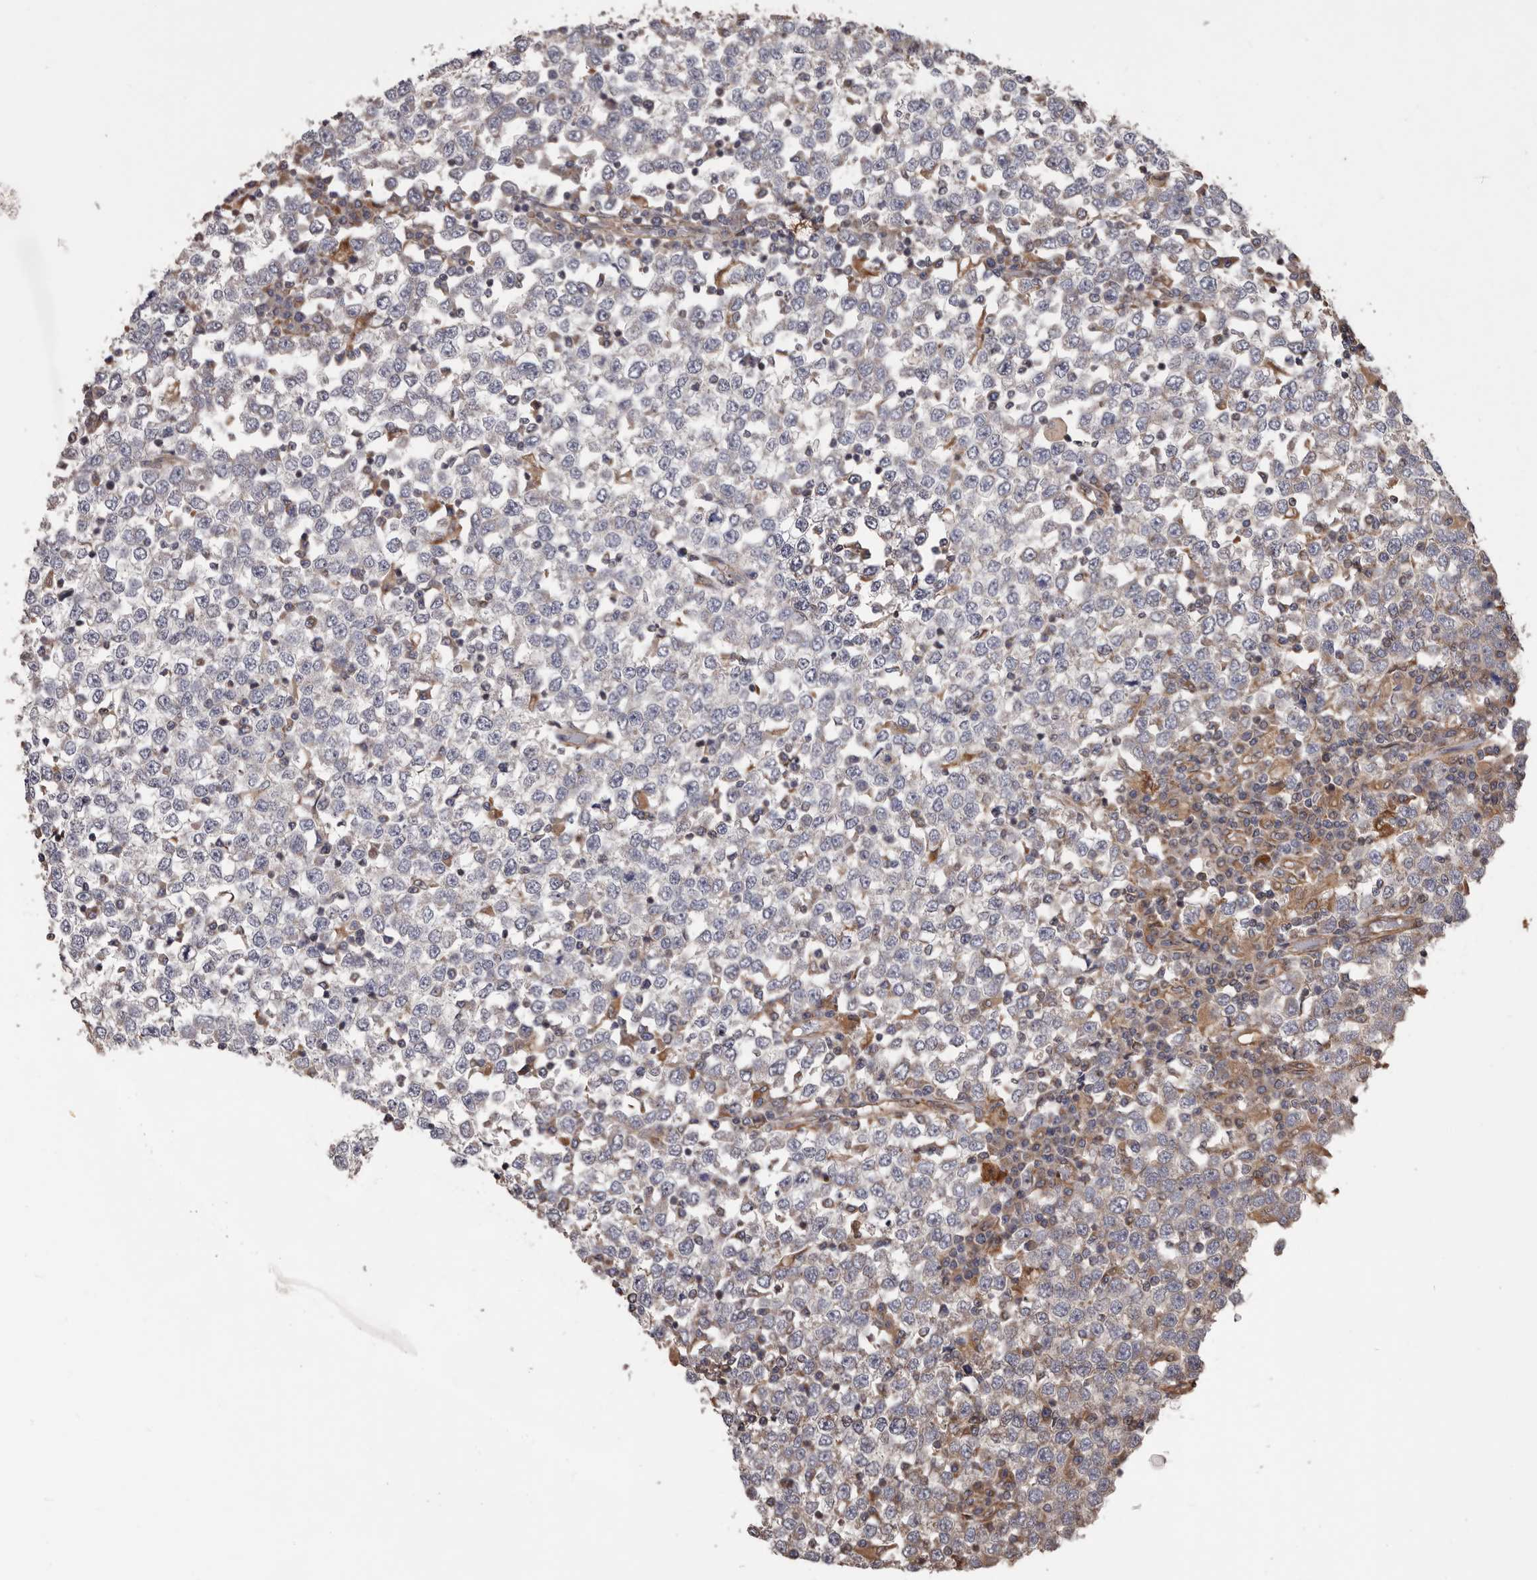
{"staining": {"intensity": "negative", "quantity": "none", "location": "none"}, "tissue": "testis cancer", "cell_type": "Tumor cells", "image_type": "cancer", "snomed": [{"axis": "morphology", "description": "Seminoma, NOS"}, {"axis": "topography", "description": "Testis"}], "caption": "Immunohistochemistry image of testis cancer (seminoma) stained for a protein (brown), which reveals no staining in tumor cells.", "gene": "CEP104", "patient": {"sex": "male", "age": 65}}